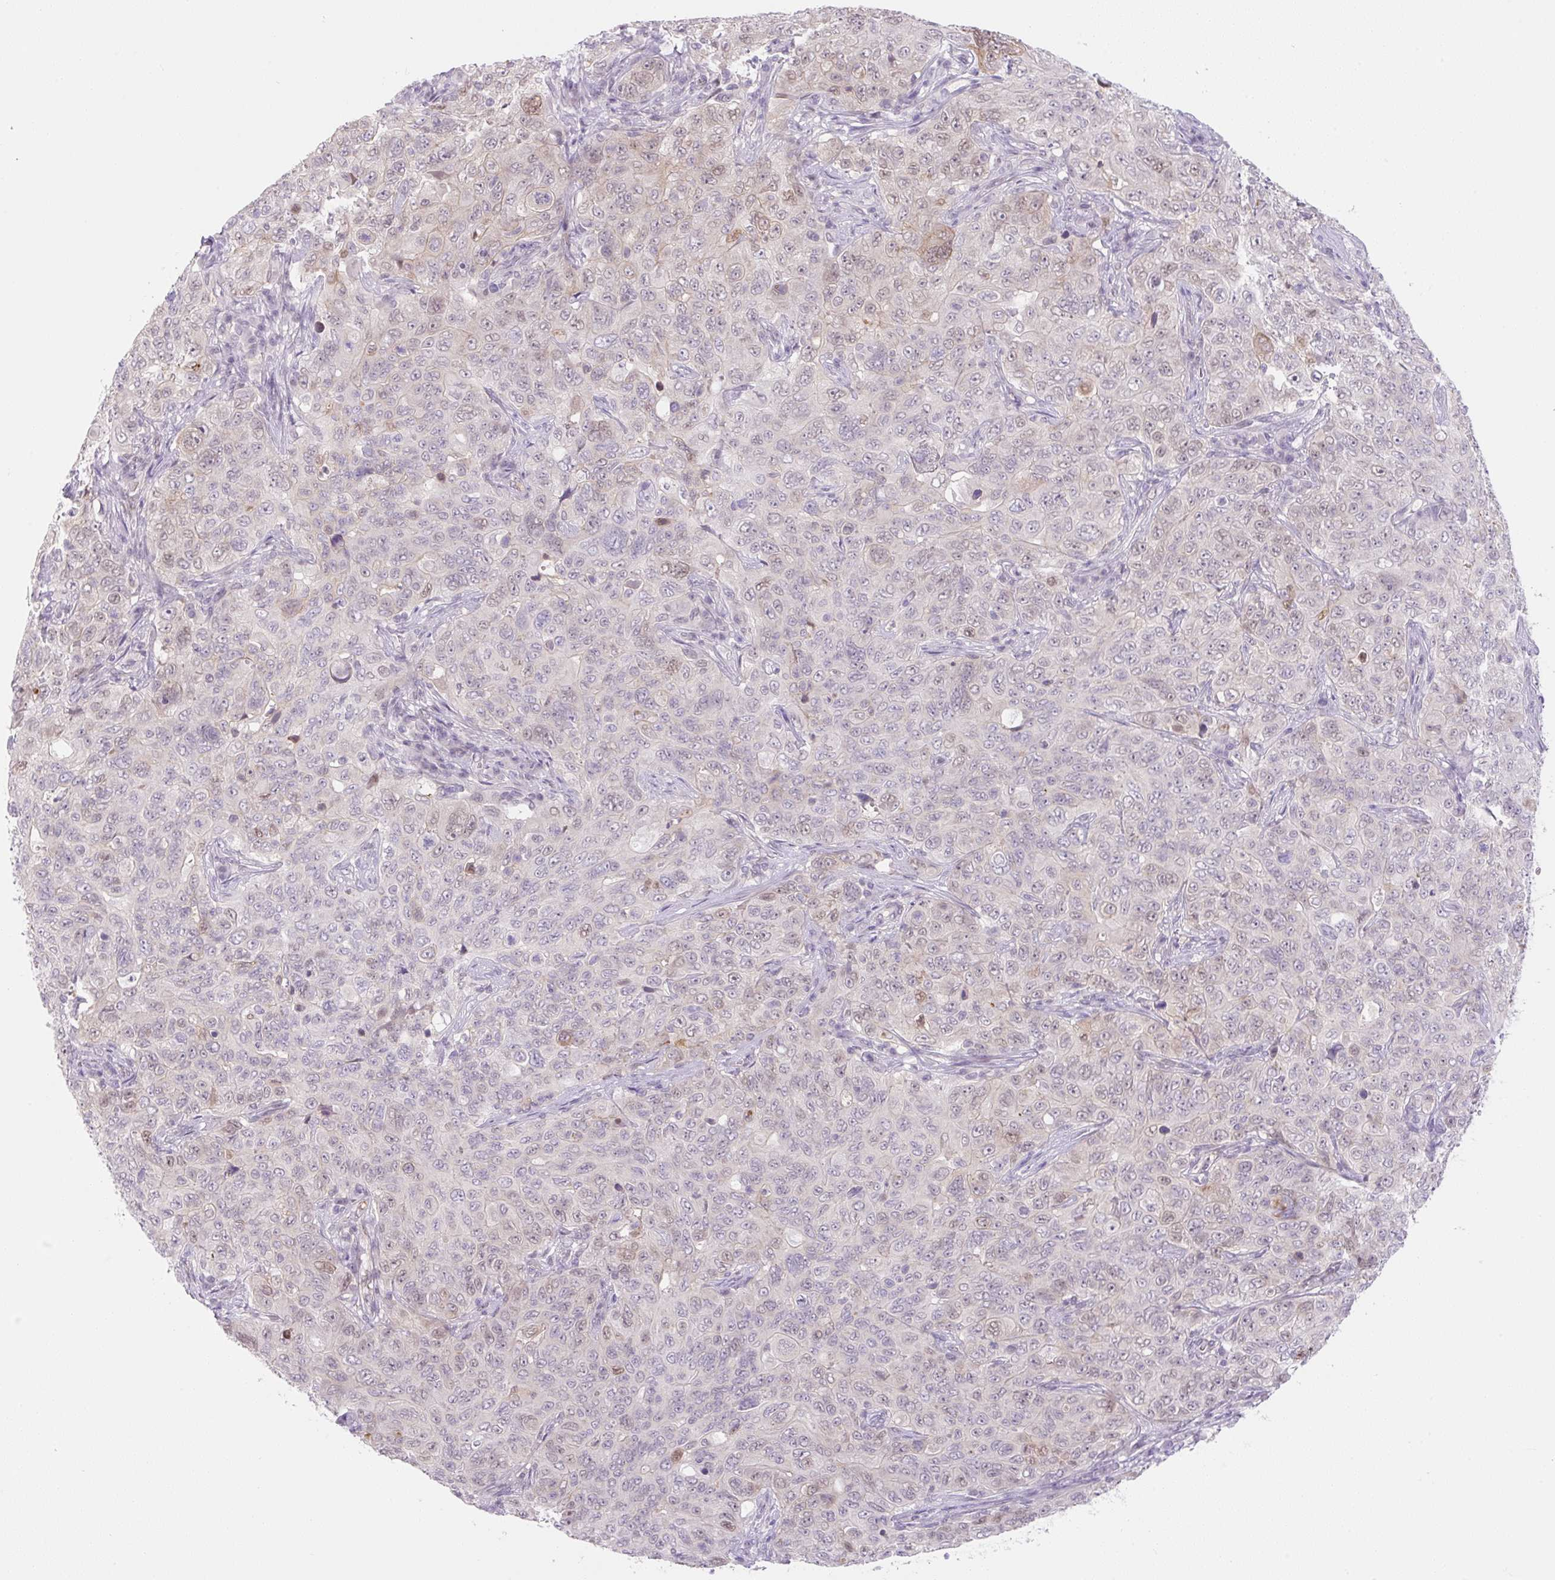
{"staining": {"intensity": "weak", "quantity": "25%-75%", "location": "cytoplasmic/membranous,nuclear"}, "tissue": "pancreatic cancer", "cell_type": "Tumor cells", "image_type": "cancer", "snomed": [{"axis": "morphology", "description": "Adenocarcinoma, NOS"}, {"axis": "topography", "description": "Pancreas"}], "caption": "Tumor cells display low levels of weak cytoplasmic/membranous and nuclear staining in about 25%-75% of cells in pancreatic cancer.", "gene": "SYNE3", "patient": {"sex": "male", "age": 68}}